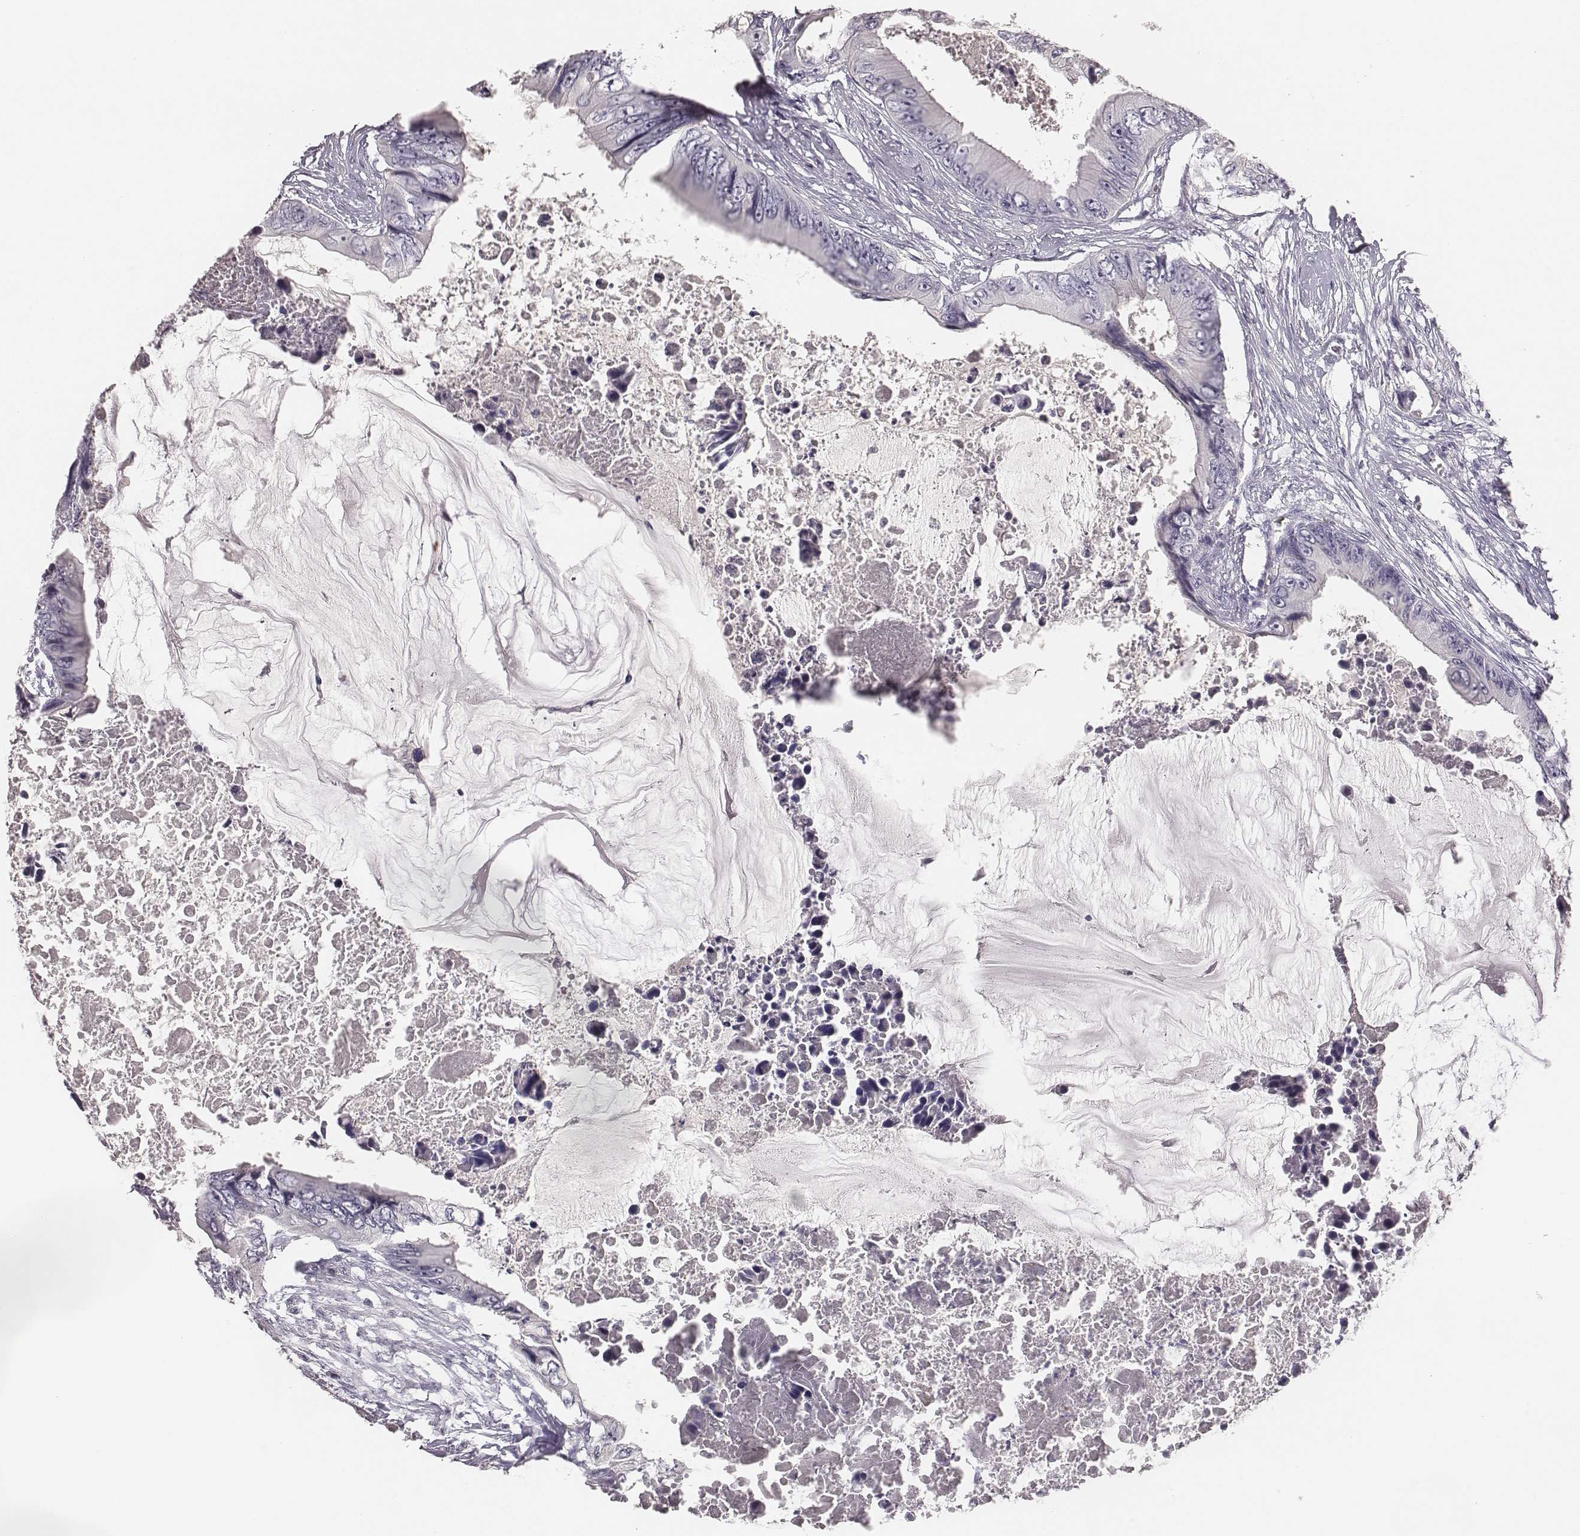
{"staining": {"intensity": "negative", "quantity": "none", "location": "none"}, "tissue": "colorectal cancer", "cell_type": "Tumor cells", "image_type": "cancer", "snomed": [{"axis": "morphology", "description": "Adenocarcinoma, NOS"}, {"axis": "topography", "description": "Rectum"}], "caption": "Immunohistochemistry histopathology image of neoplastic tissue: adenocarcinoma (colorectal) stained with DAB exhibits no significant protein positivity in tumor cells.", "gene": "MYH6", "patient": {"sex": "male", "age": 63}}